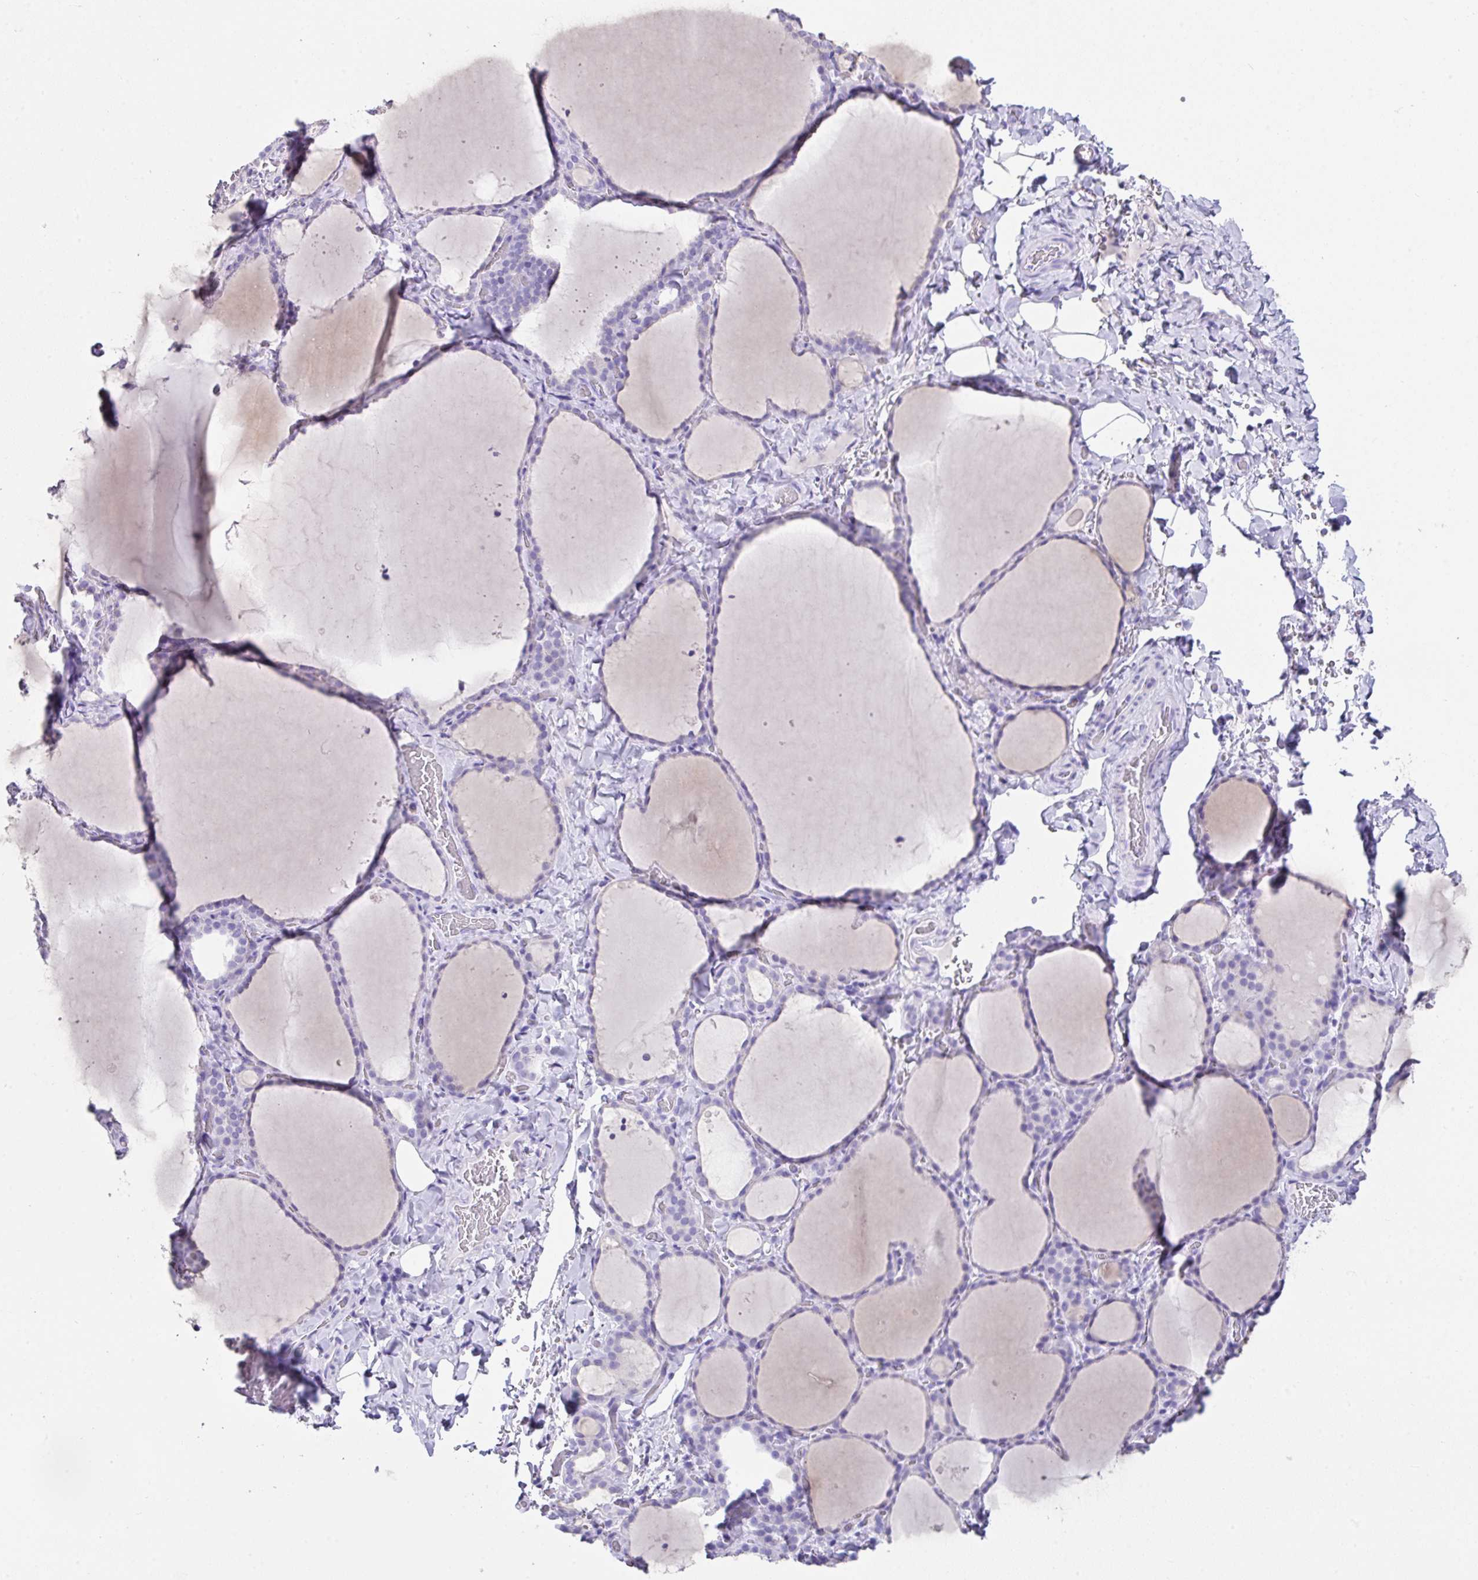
{"staining": {"intensity": "negative", "quantity": "none", "location": "none"}, "tissue": "thyroid gland", "cell_type": "Glandular cells", "image_type": "normal", "snomed": [{"axis": "morphology", "description": "Normal tissue, NOS"}, {"axis": "topography", "description": "Thyroid gland"}], "caption": "Photomicrograph shows no protein expression in glandular cells of unremarkable thyroid gland.", "gene": "LGALS4", "patient": {"sex": "female", "age": 22}}